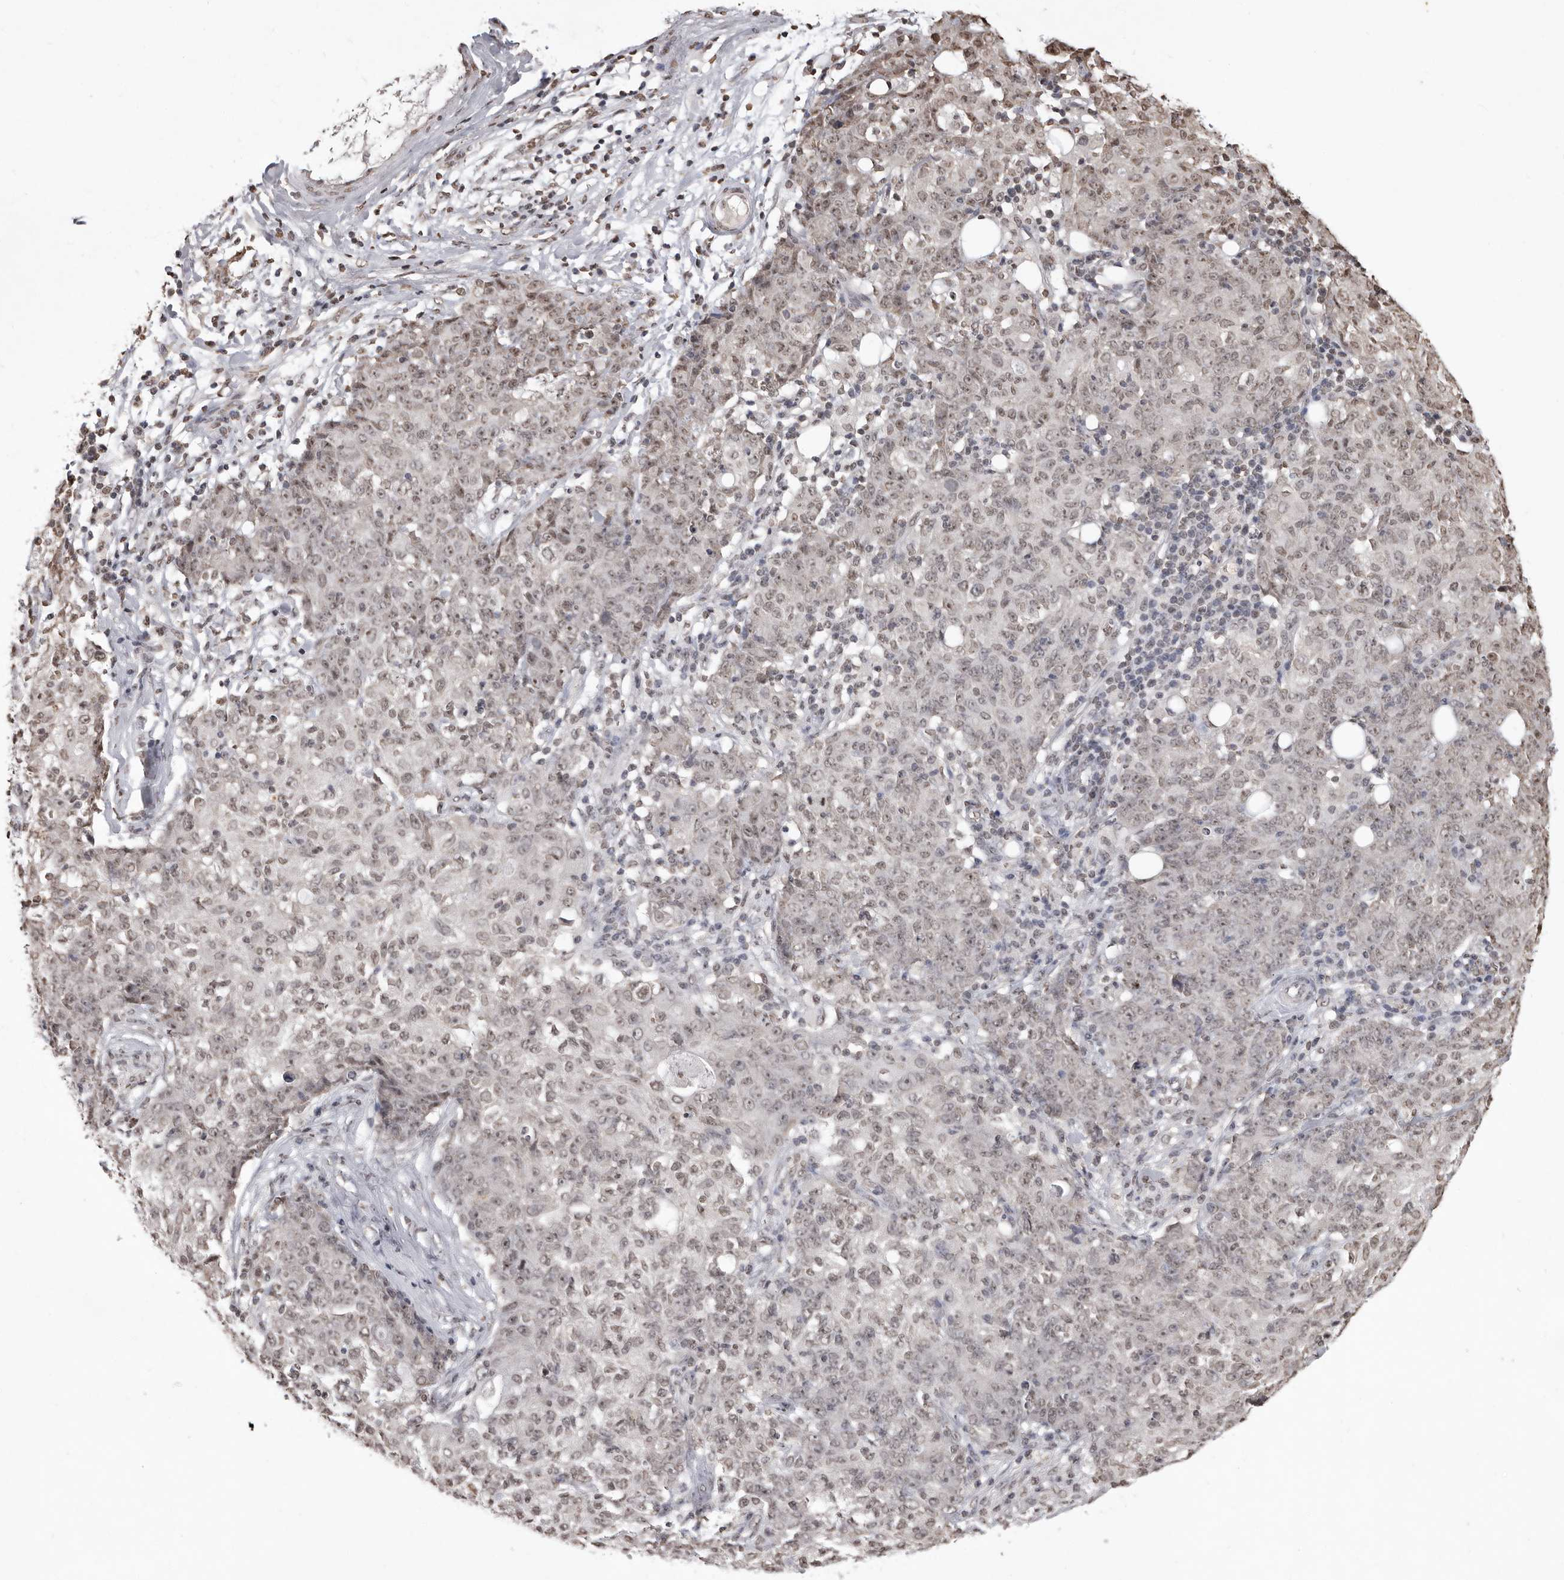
{"staining": {"intensity": "weak", "quantity": "25%-75%", "location": "nuclear"}, "tissue": "ovarian cancer", "cell_type": "Tumor cells", "image_type": "cancer", "snomed": [{"axis": "morphology", "description": "Carcinoma, endometroid"}, {"axis": "topography", "description": "Ovary"}], "caption": "Immunohistochemical staining of human ovarian endometroid carcinoma reveals weak nuclear protein expression in about 25%-75% of tumor cells. (IHC, brightfield microscopy, high magnification).", "gene": "WDR45", "patient": {"sex": "female", "age": 42}}